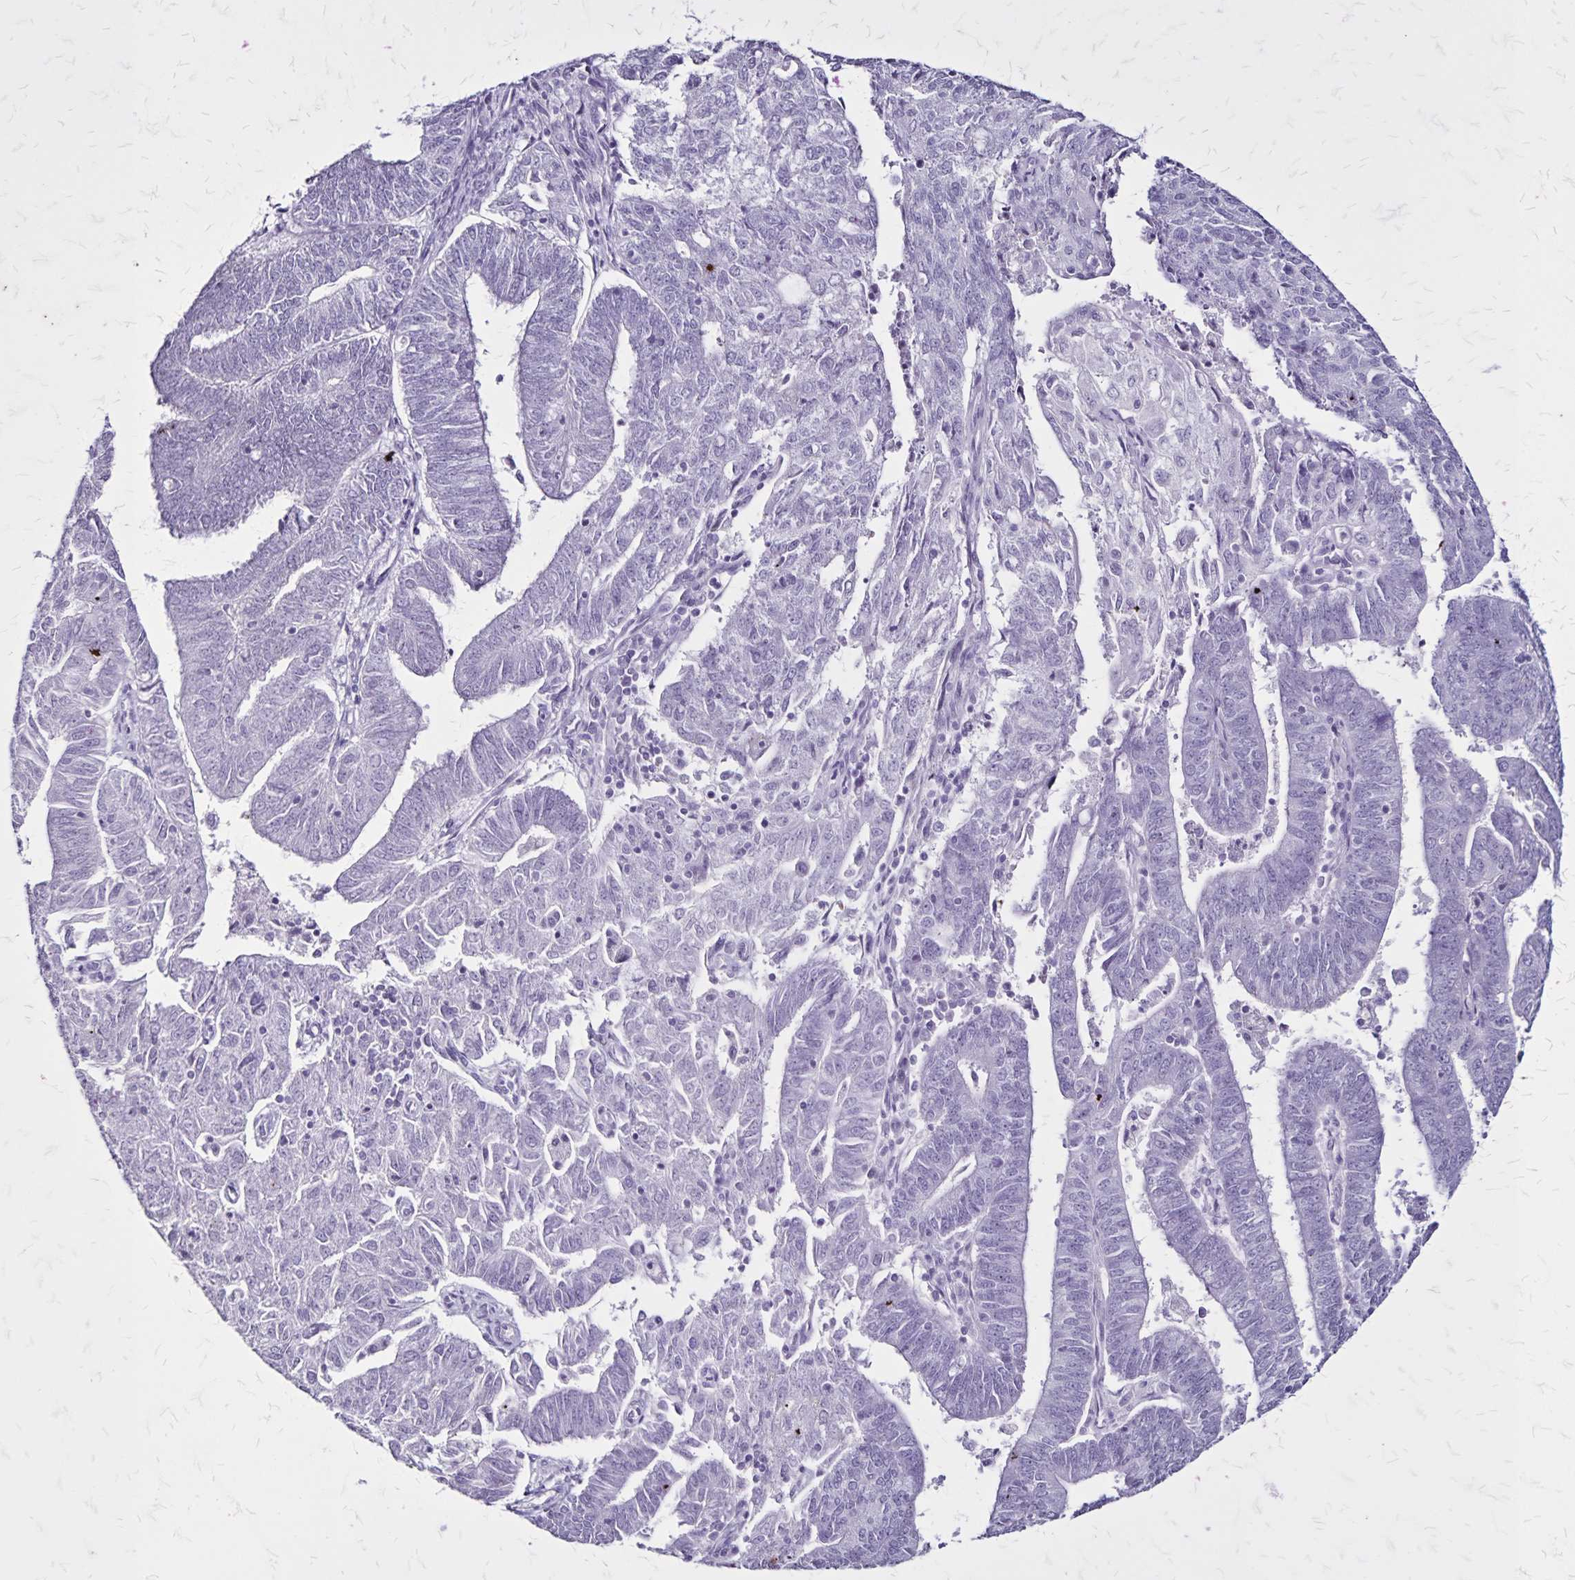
{"staining": {"intensity": "negative", "quantity": "none", "location": "none"}, "tissue": "endometrial cancer", "cell_type": "Tumor cells", "image_type": "cancer", "snomed": [{"axis": "morphology", "description": "Adenocarcinoma, NOS"}, {"axis": "topography", "description": "Endometrium"}], "caption": "Endometrial cancer was stained to show a protein in brown. There is no significant expression in tumor cells.", "gene": "KRT2", "patient": {"sex": "female", "age": 82}}